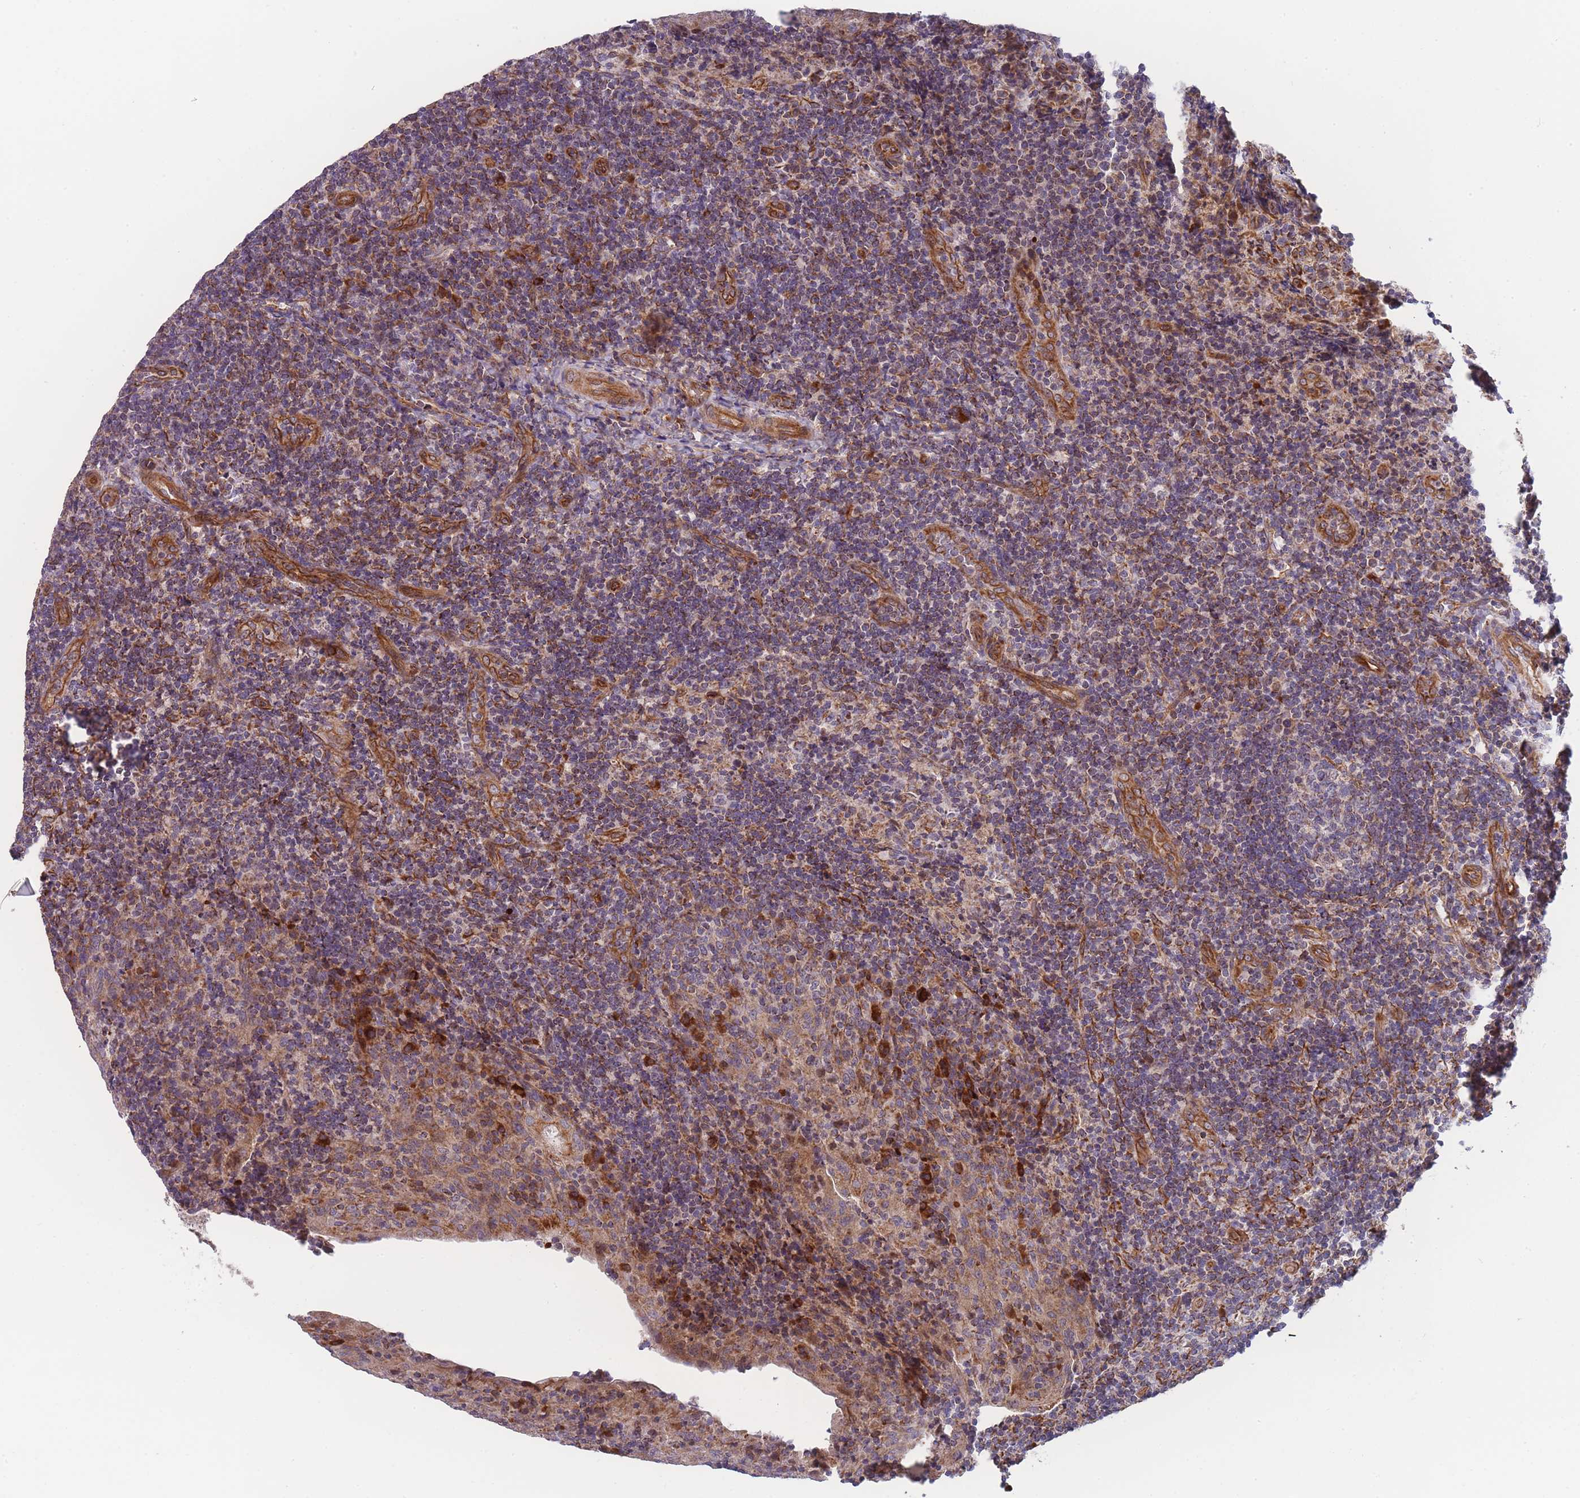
{"staining": {"intensity": "weak", "quantity": "25%-75%", "location": "cytoplasmic/membranous"}, "tissue": "tonsil", "cell_type": "Germinal center cells", "image_type": "normal", "snomed": [{"axis": "morphology", "description": "Normal tissue, NOS"}, {"axis": "topography", "description": "Tonsil"}], "caption": "Protein expression analysis of benign tonsil displays weak cytoplasmic/membranous positivity in approximately 25%-75% of germinal center cells.", "gene": "MTRES1", "patient": {"sex": "male", "age": 17}}